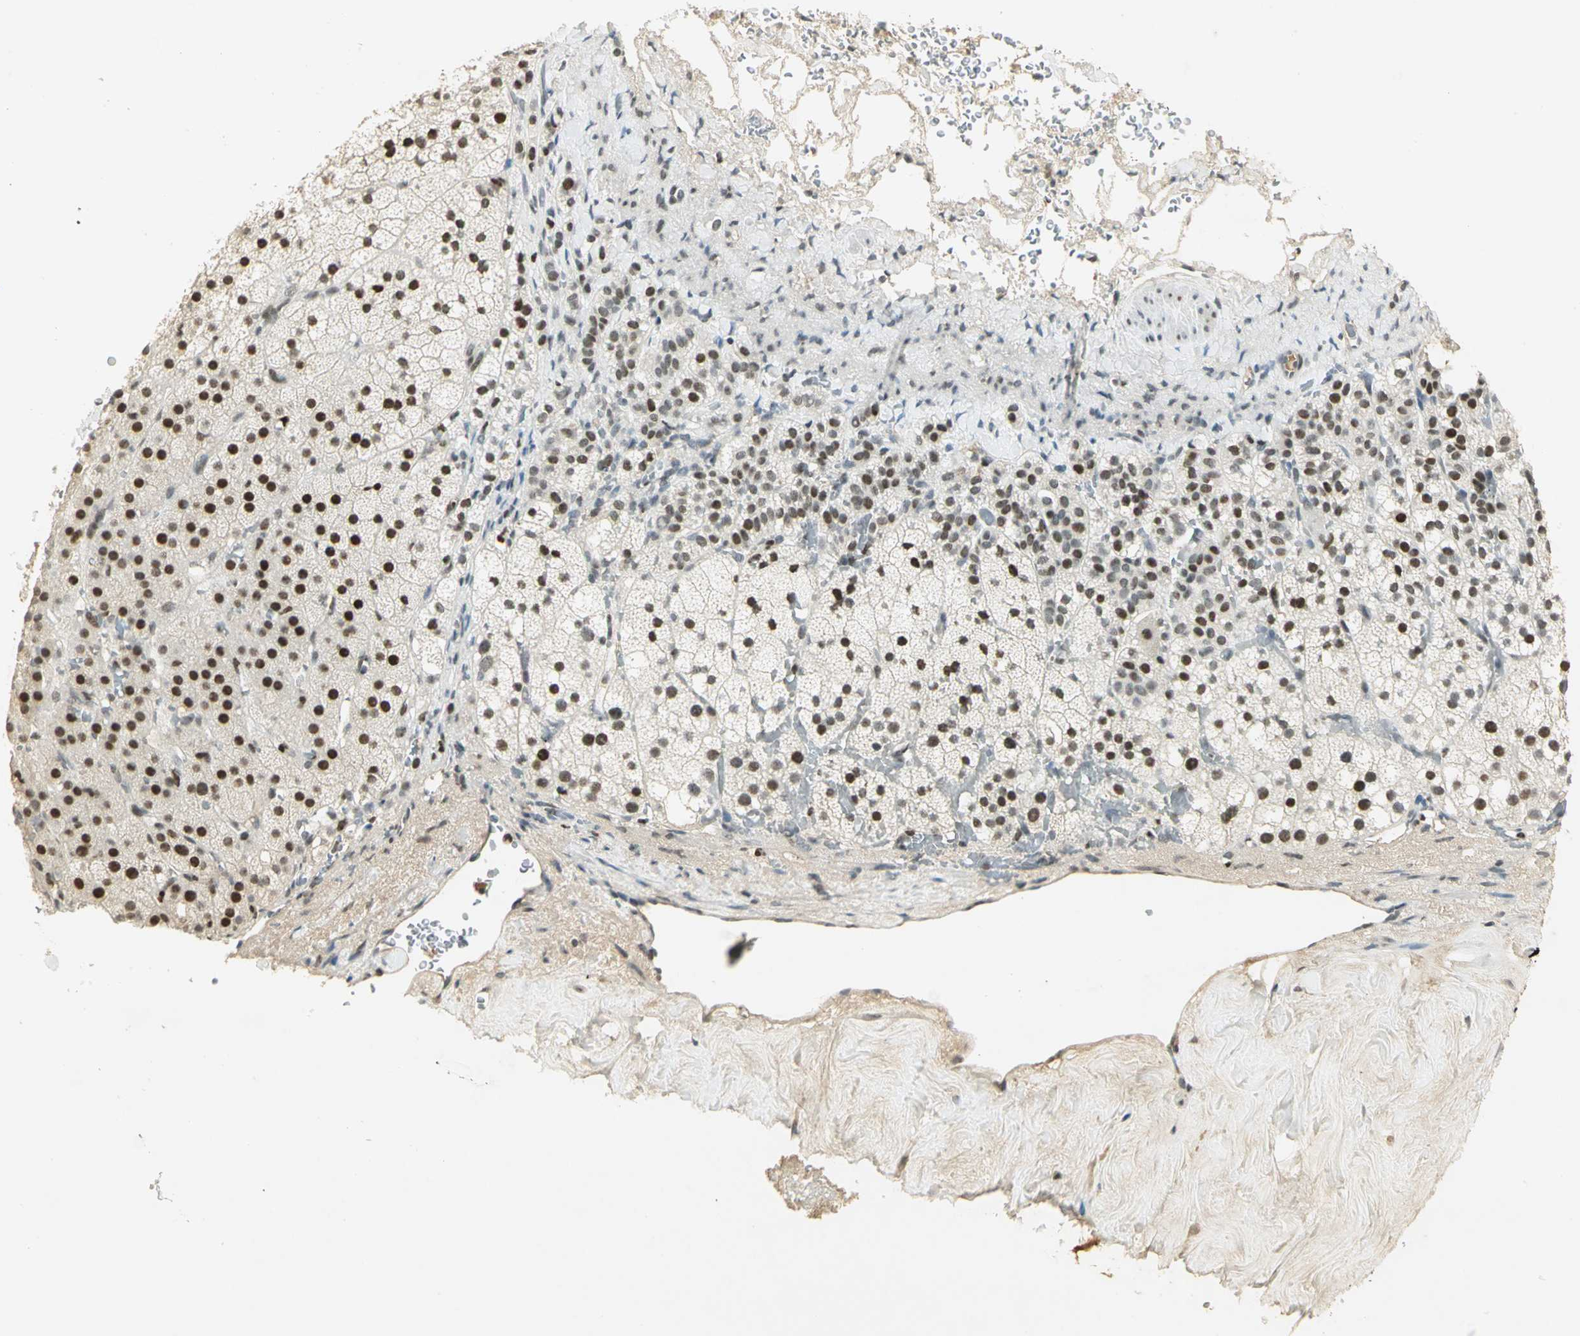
{"staining": {"intensity": "strong", "quantity": "25%-75%", "location": "nuclear"}, "tissue": "adrenal gland", "cell_type": "Glandular cells", "image_type": "normal", "snomed": [{"axis": "morphology", "description": "Normal tissue, NOS"}, {"axis": "topography", "description": "Adrenal gland"}], "caption": "An image of human adrenal gland stained for a protein demonstrates strong nuclear brown staining in glandular cells. The staining is performed using DAB (3,3'-diaminobenzidine) brown chromogen to label protein expression. The nuclei are counter-stained blue using hematoxylin.", "gene": "AK6", "patient": {"sex": "male", "age": 35}}